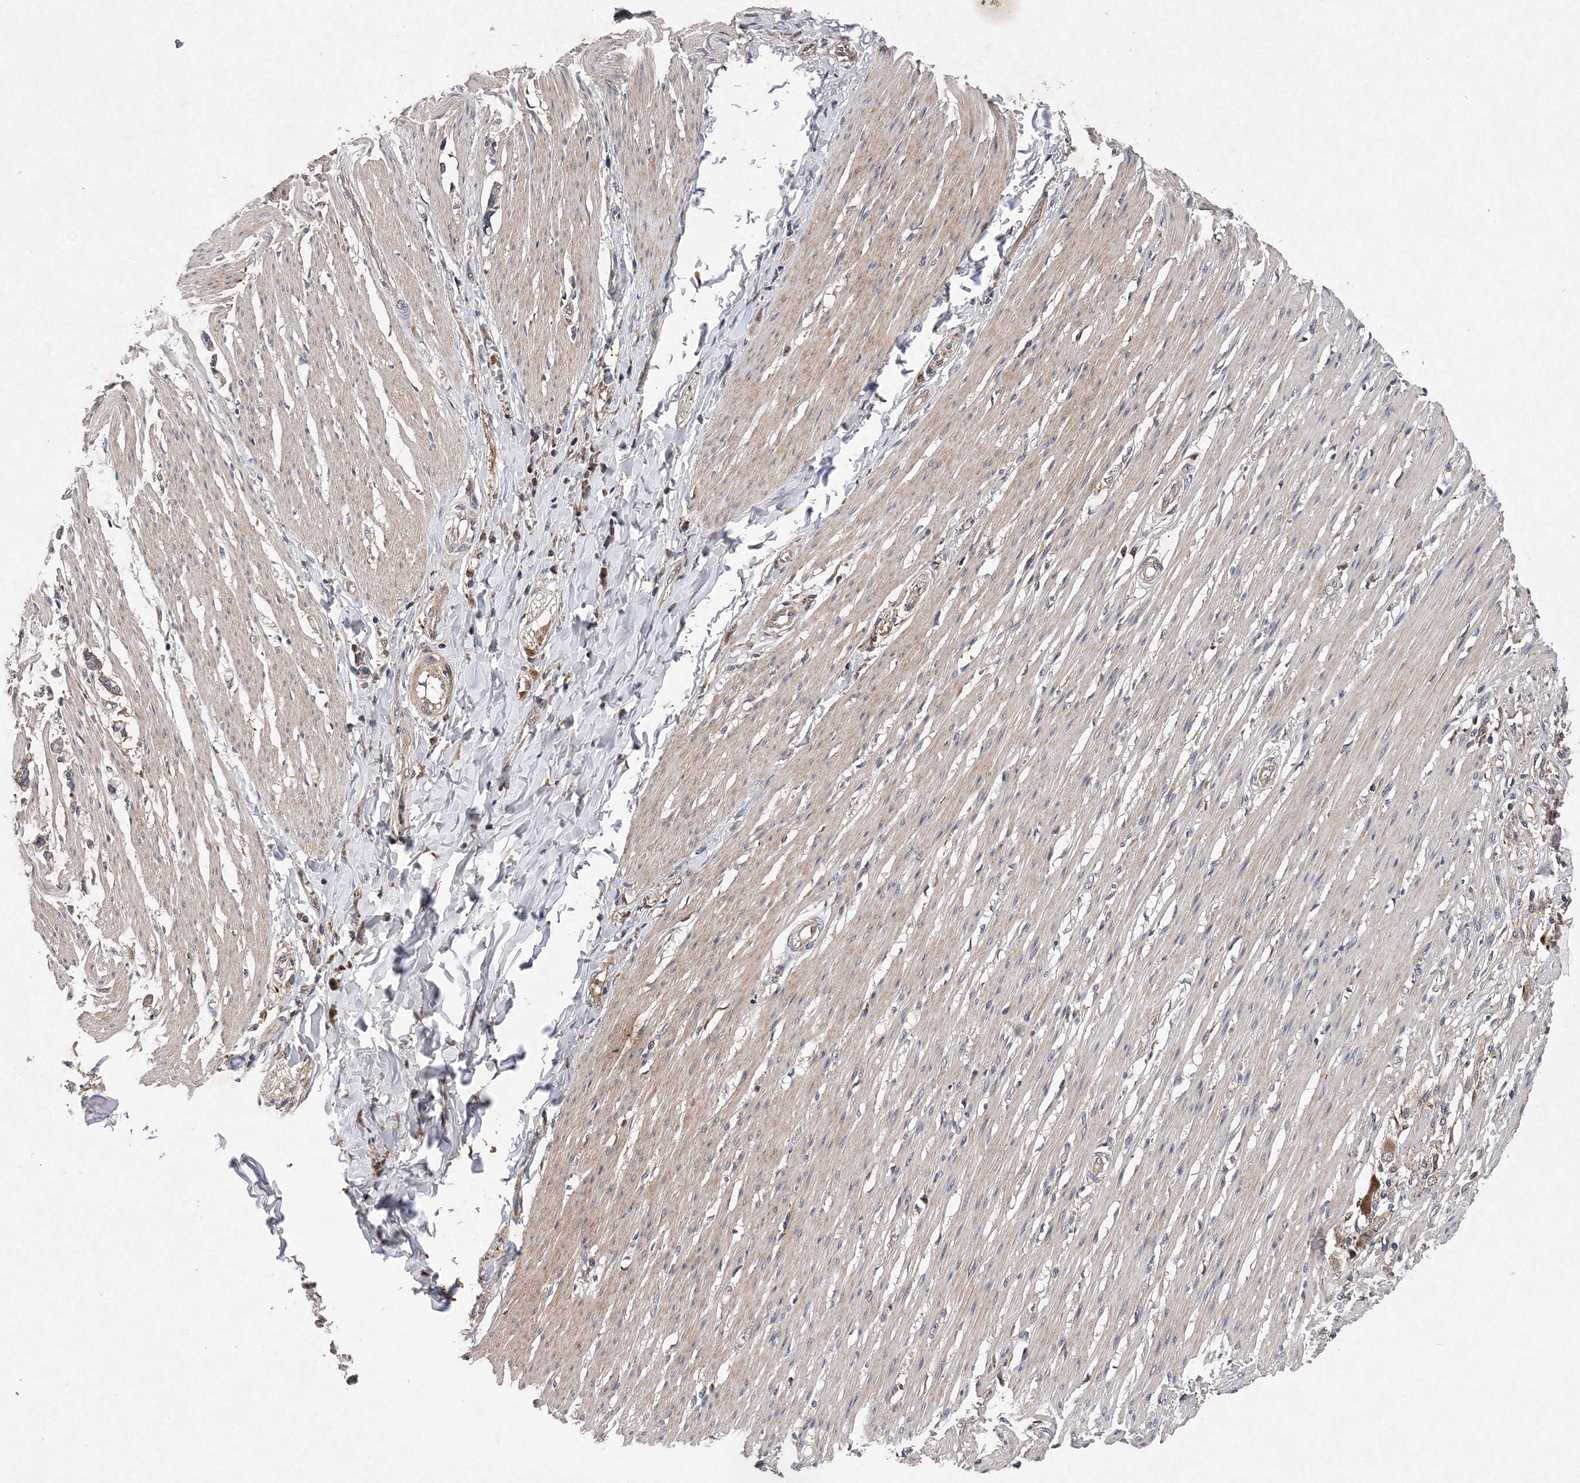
{"staining": {"intensity": "weak", "quantity": ">75%", "location": "cytoplasmic/membranous"}, "tissue": "smooth muscle", "cell_type": "Smooth muscle cells", "image_type": "normal", "snomed": [{"axis": "morphology", "description": "Normal tissue, NOS"}, {"axis": "morphology", "description": "Adenocarcinoma, NOS"}, {"axis": "topography", "description": "Colon"}, {"axis": "topography", "description": "Peripheral nerve tissue"}], "caption": "Smooth muscle stained for a protein (brown) reveals weak cytoplasmic/membranous positive staining in about >75% of smooth muscle cells.", "gene": "PROSER1", "patient": {"sex": "male", "age": 14}}